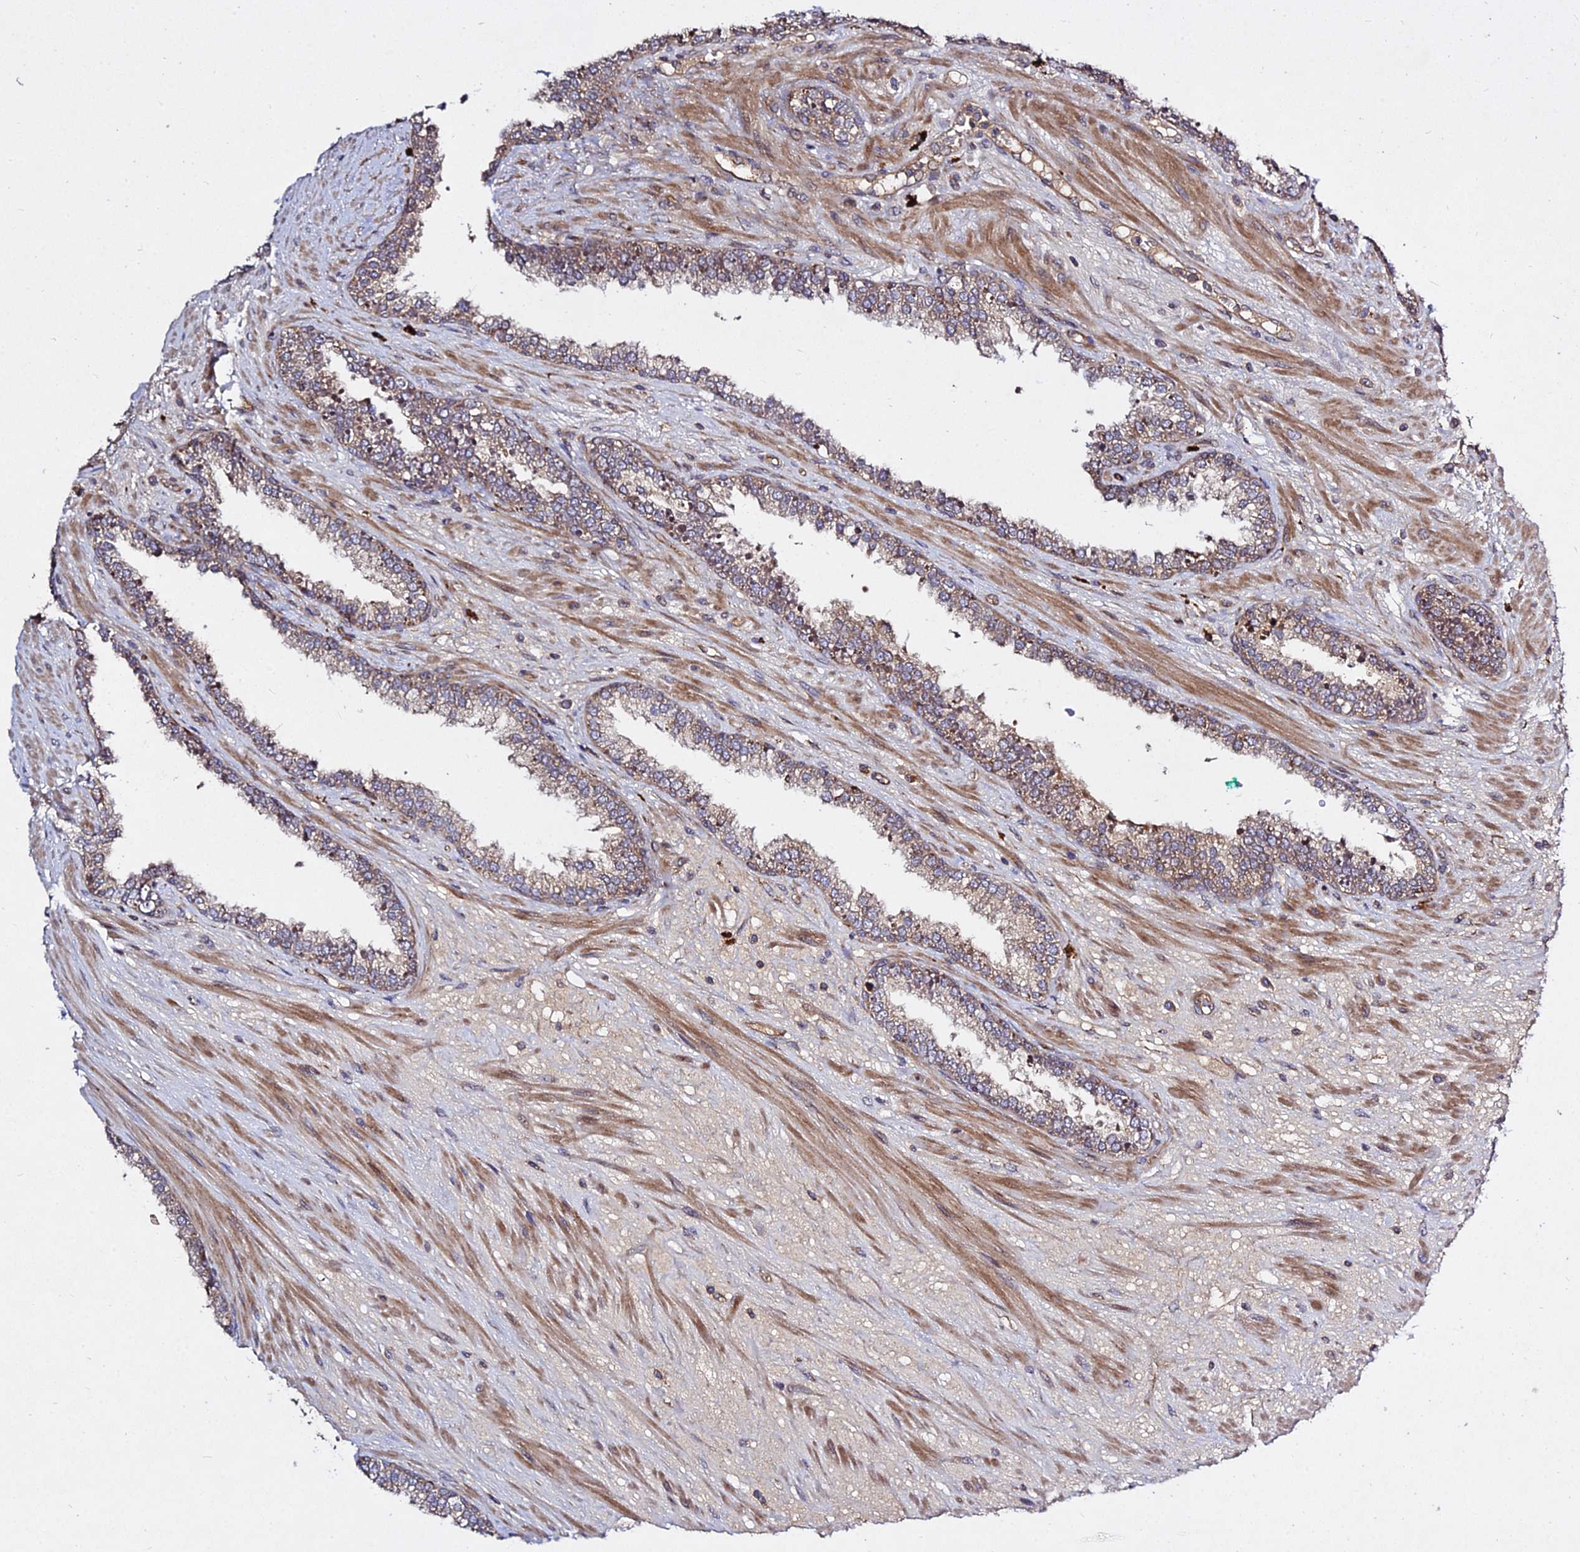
{"staining": {"intensity": "weak", "quantity": "25%-75%", "location": "cytoplasmic/membranous"}, "tissue": "prostate cancer", "cell_type": "Tumor cells", "image_type": "cancer", "snomed": [{"axis": "morphology", "description": "Adenocarcinoma, High grade"}, {"axis": "topography", "description": "Prostate"}], "caption": "There is low levels of weak cytoplasmic/membranous staining in tumor cells of prostate cancer (high-grade adenocarcinoma), as demonstrated by immunohistochemical staining (brown color).", "gene": "GRTP1", "patient": {"sex": "male", "age": 71}}